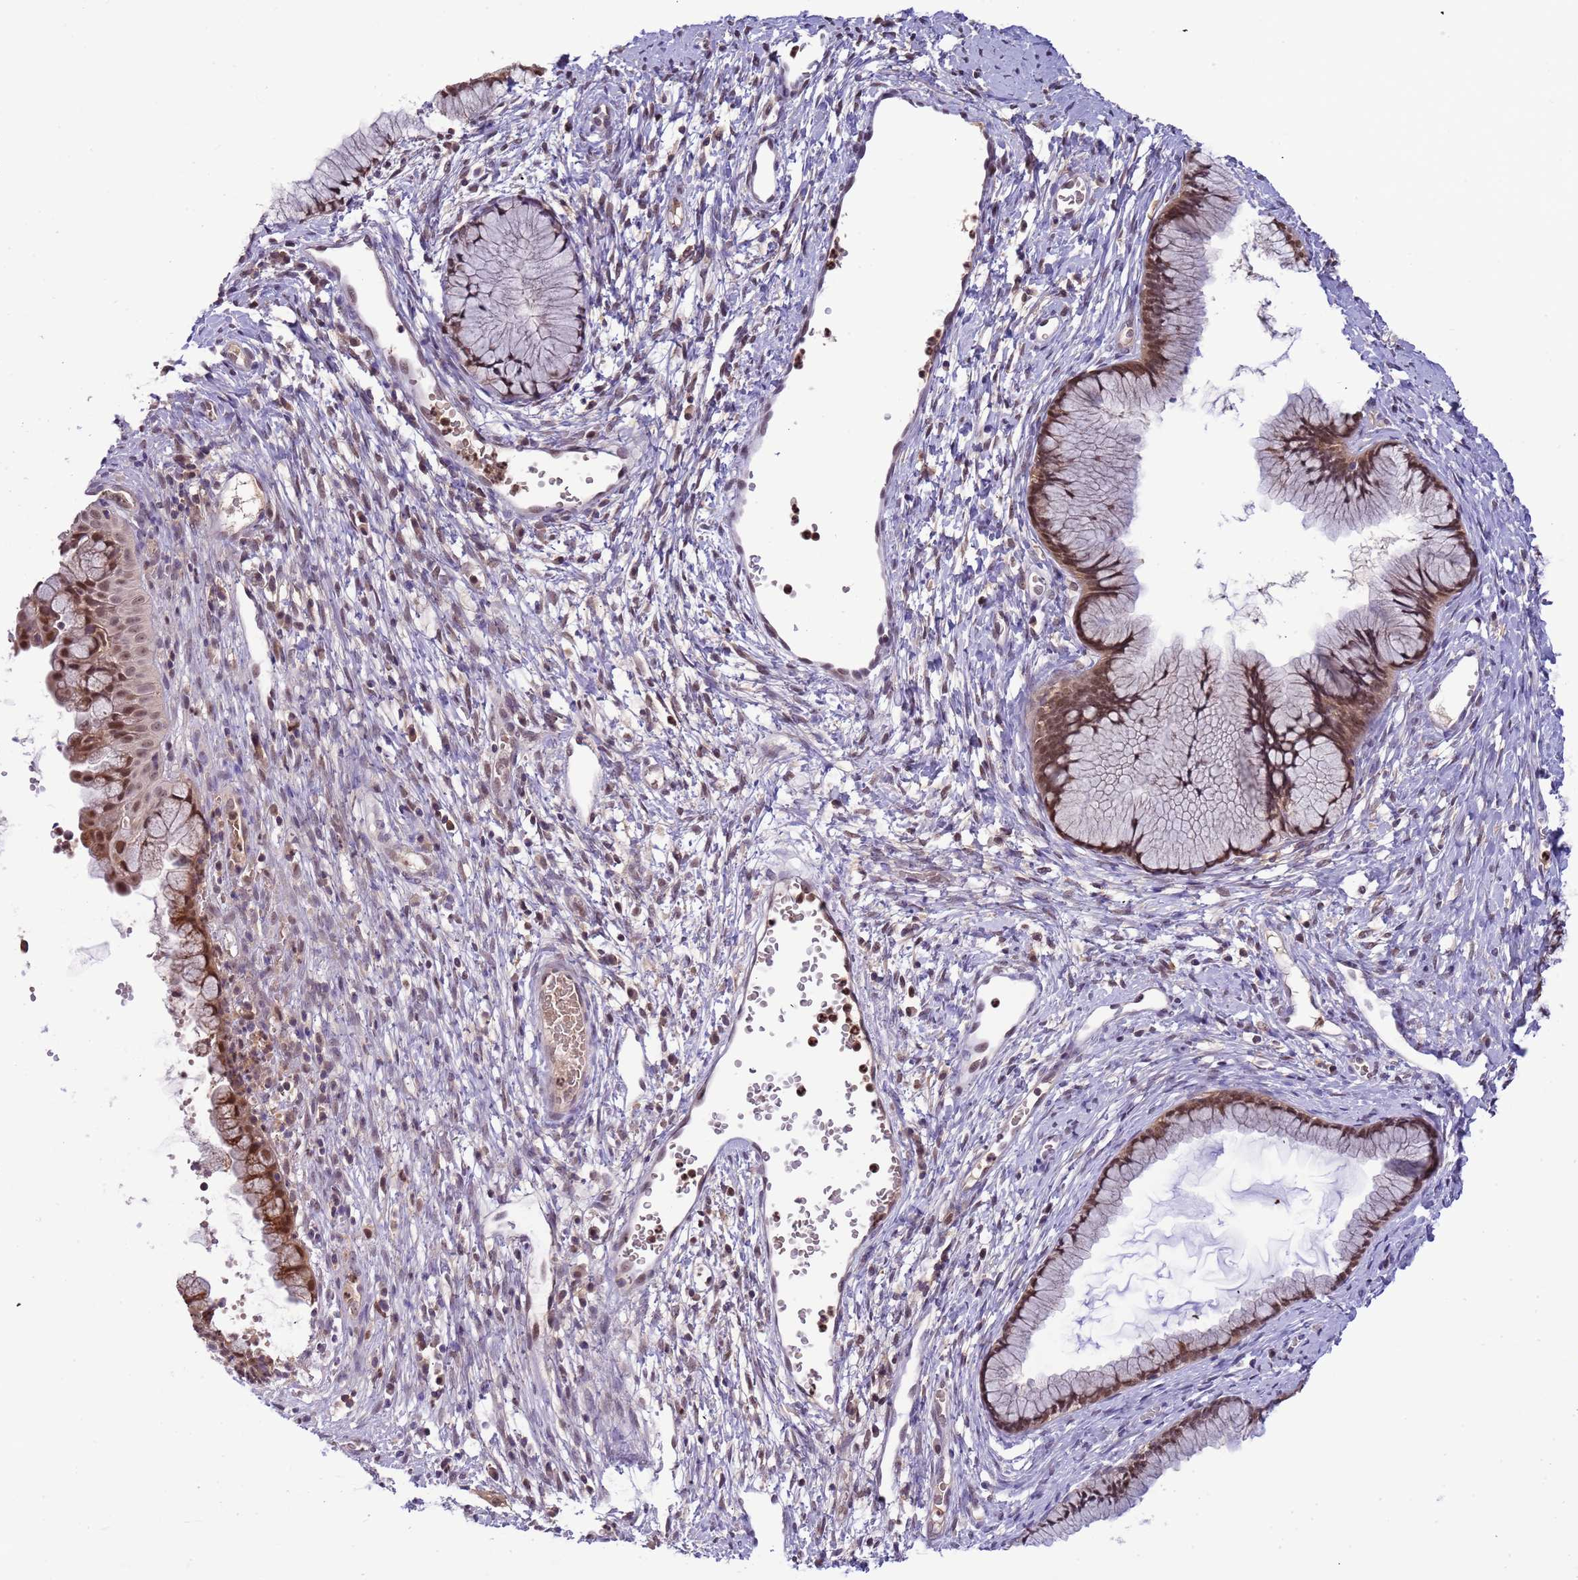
{"staining": {"intensity": "moderate", "quantity": ">75%", "location": "cytoplasmic/membranous,nuclear"}, "tissue": "cervix", "cell_type": "Glandular cells", "image_type": "normal", "snomed": [{"axis": "morphology", "description": "Normal tissue, NOS"}, {"axis": "topography", "description": "Cervix"}], "caption": "This photomicrograph shows normal cervix stained with immunohistochemistry to label a protein in brown. The cytoplasmic/membranous,nuclear of glandular cells show moderate positivity for the protein. Nuclei are counter-stained blue.", "gene": "CD53", "patient": {"sex": "female", "age": 42}}